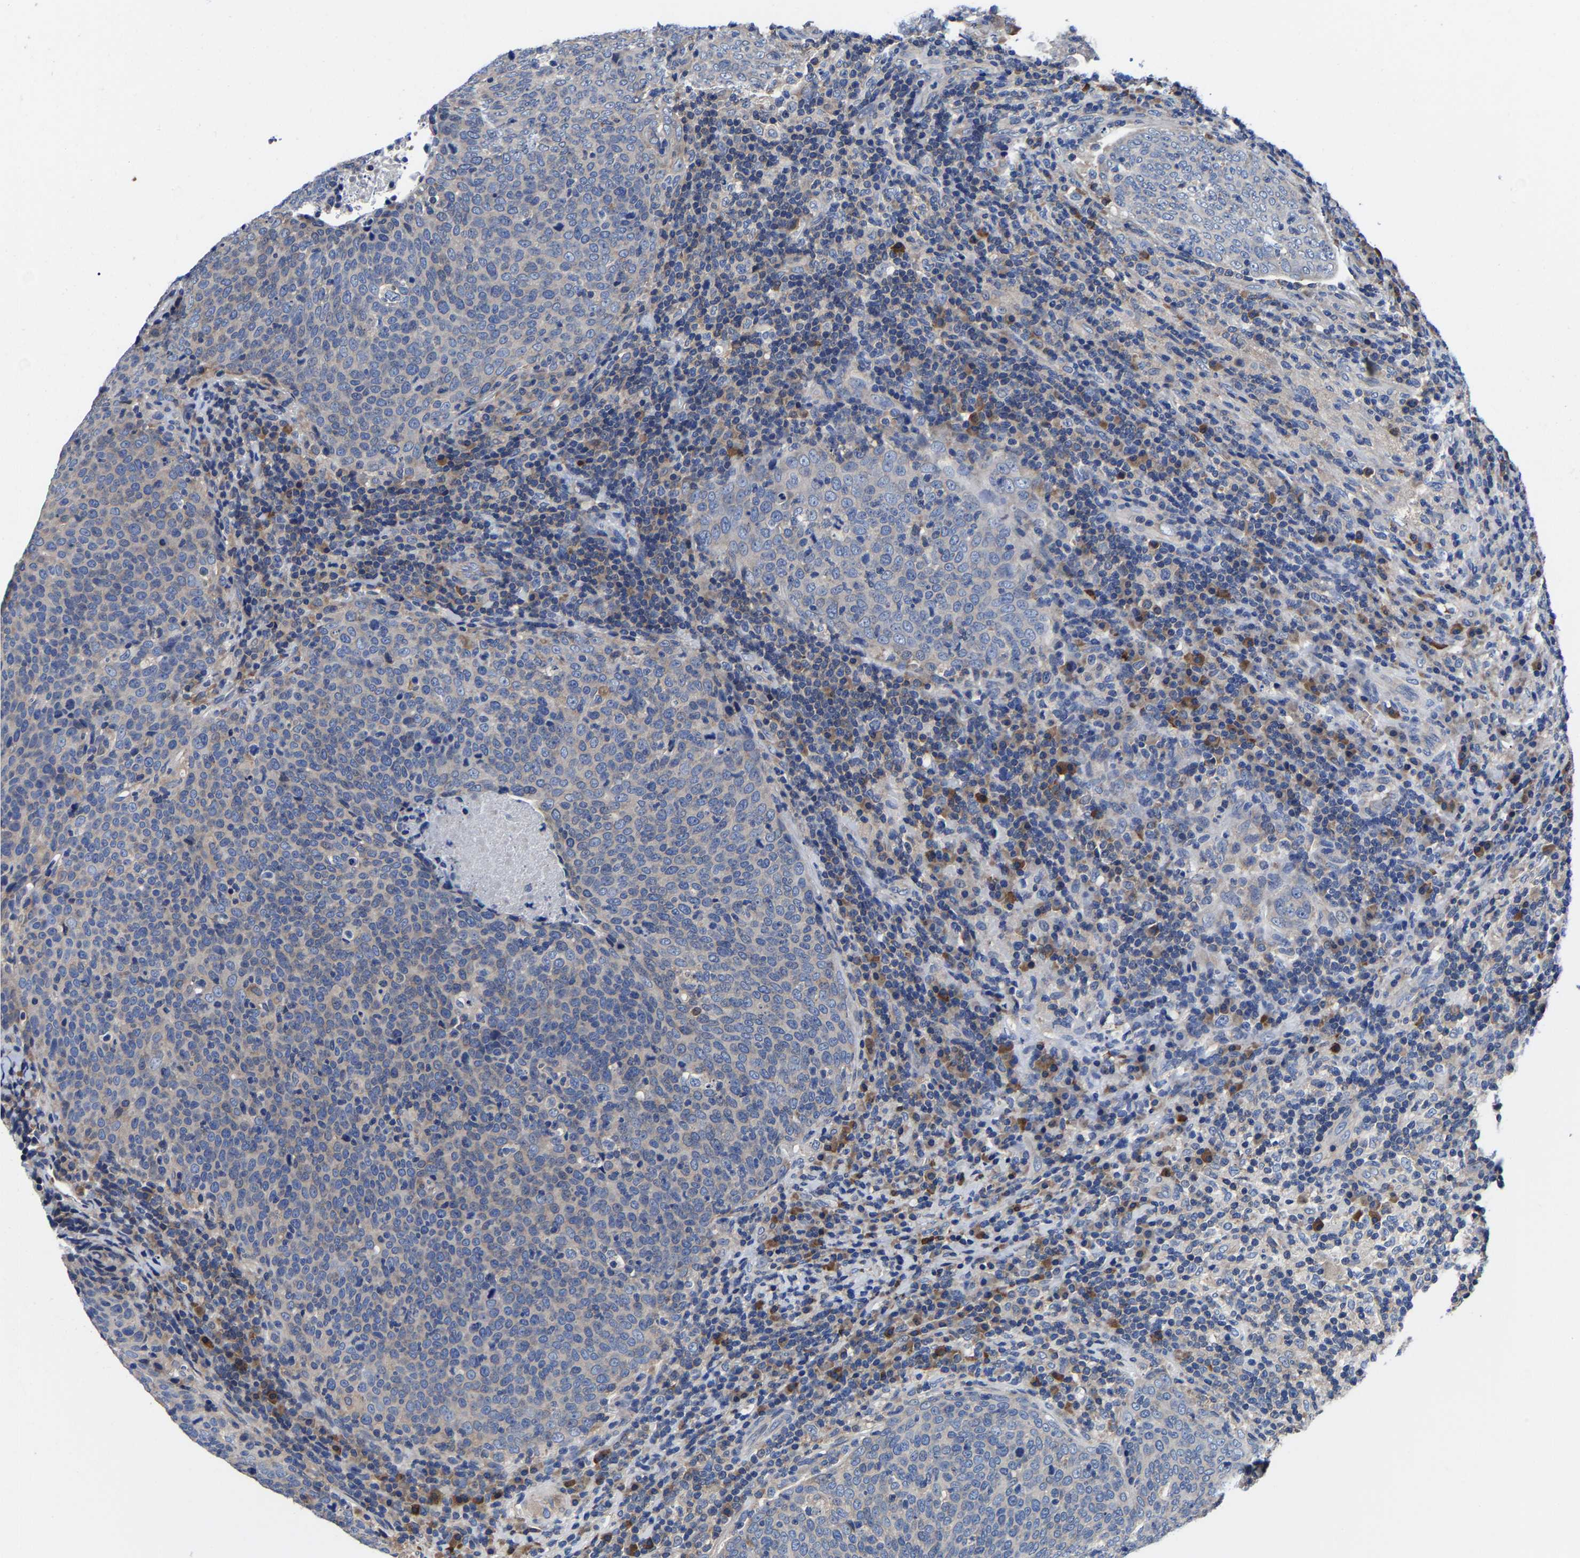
{"staining": {"intensity": "weak", "quantity": "<25%", "location": "cytoplasmic/membranous"}, "tissue": "head and neck cancer", "cell_type": "Tumor cells", "image_type": "cancer", "snomed": [{"axis": "morphology", "description": "Squamous cell carcinoma, NOS"}, {"axis": "morphology", "description": "Squamous cell carcinoma, metastatic, NOS"}, {"axis": "topography", "description": "Lymph node"}, {"axis": "topography", "description": "Head-Neck"}], "caption": "IHC micrograph of head and neck cancer (metastatic squamous cell carcinoma) stained for a protein (brown), which demonstrates no expression in tumor cells. The staining is performed using DAB brown chromogen with nuclei counter-stained in using hematoxylin.", "gene": "SRPK2", "patient": {"sex": "male", "age": 62}}